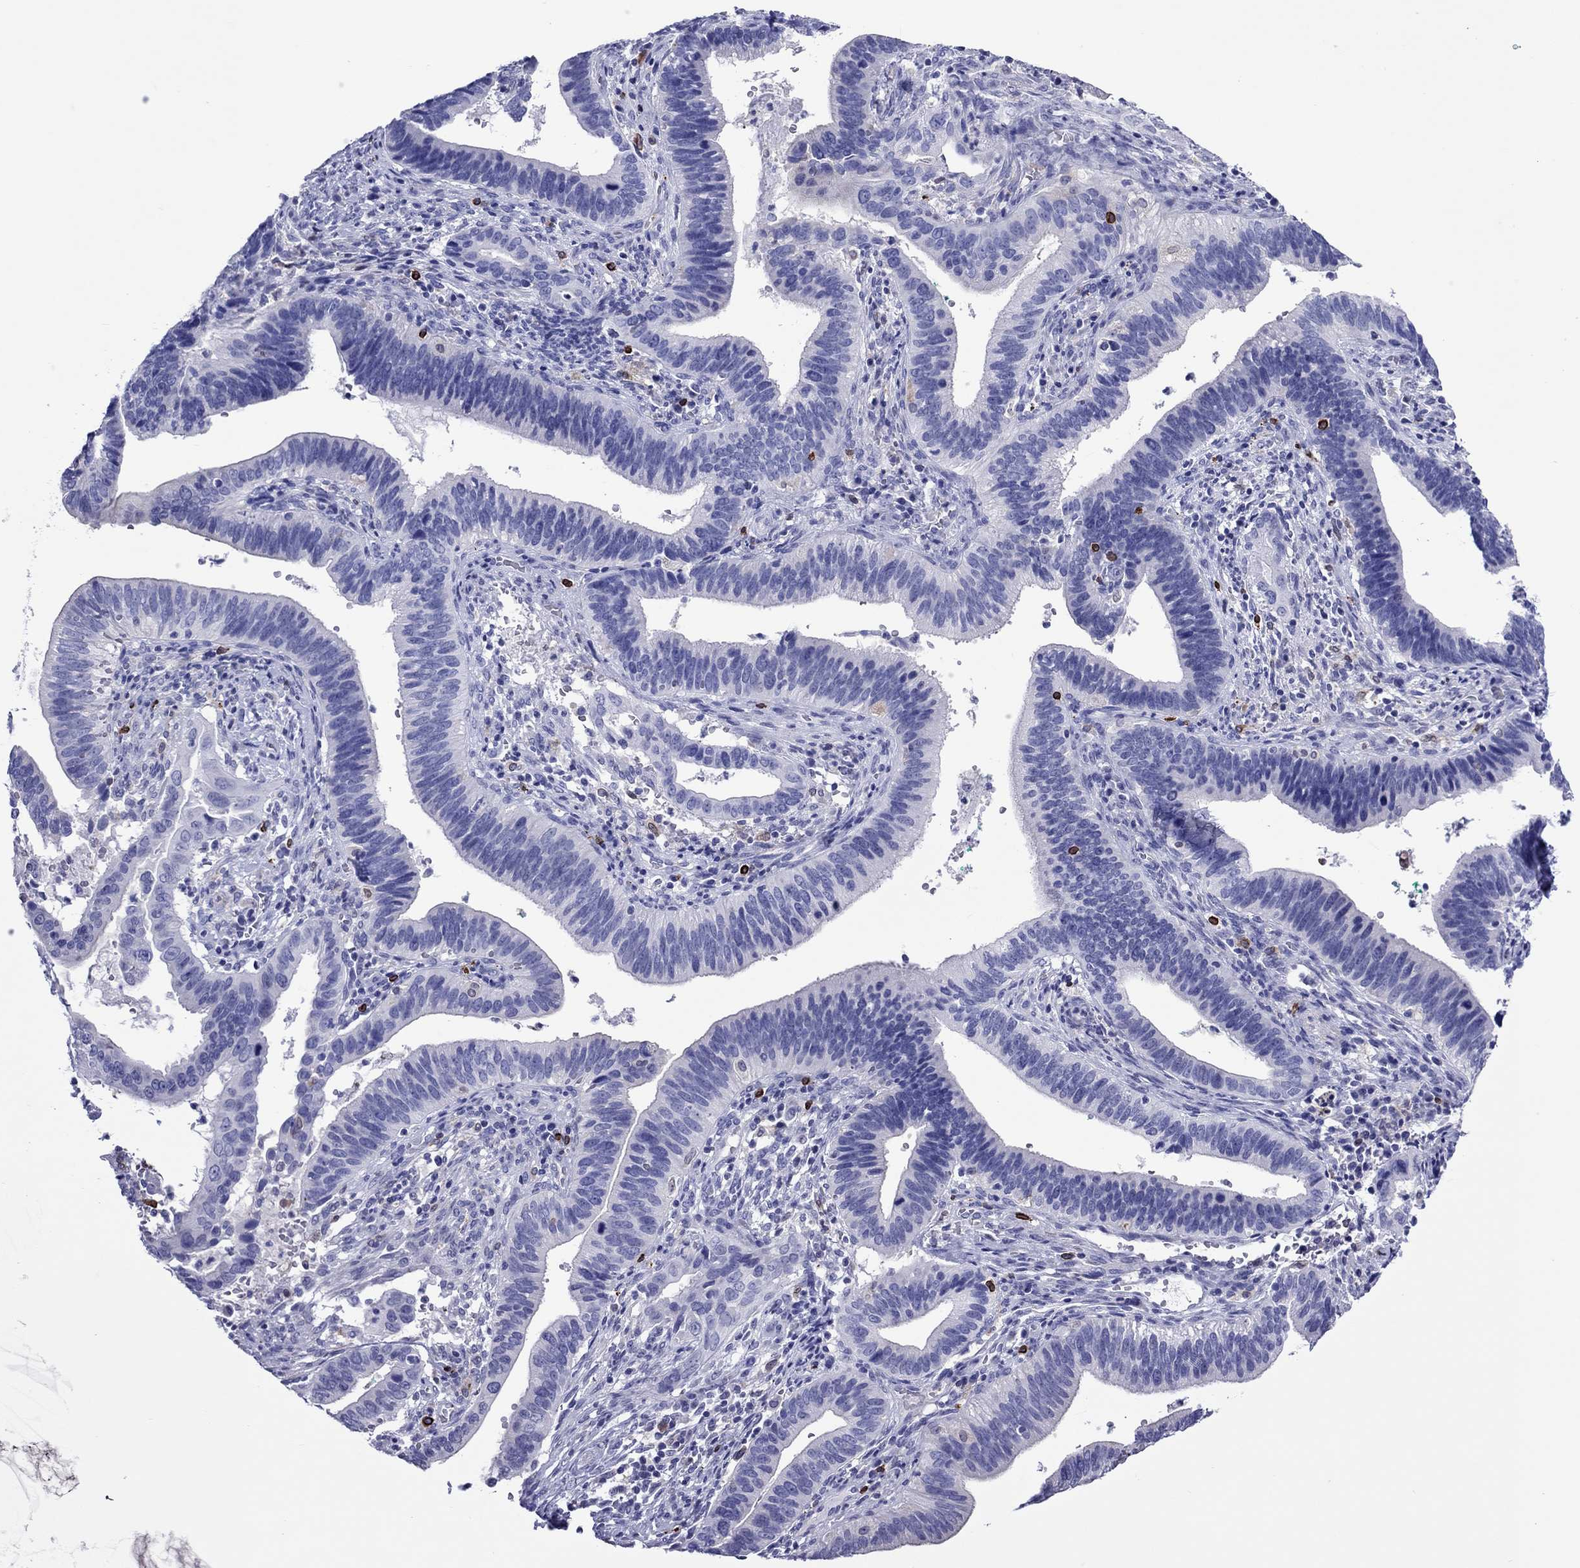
{"staining": {"intensity": "negative", "quantity": "none", "location": "none"}, "tissue": "cervical cancer", "cell_type": "Tumor cells", "image_type": "cancer", "snomed": [{"axis": "morphology", "description": "Adenocarcinoma, NOS"}, {"axis": "topography", "description": "Cervix"}], "caption": "Image shows no protein positivity in tumor cells of adenocarcinoma (cervical) tissue. Brightfield microscopy of immunohistochemistry (IHC) stained with DAB (brown) and hematoxylin (blue), captured at high magnification.", "gene": "ADORA2A", "patient": {"sex": "female", "age": 42}}